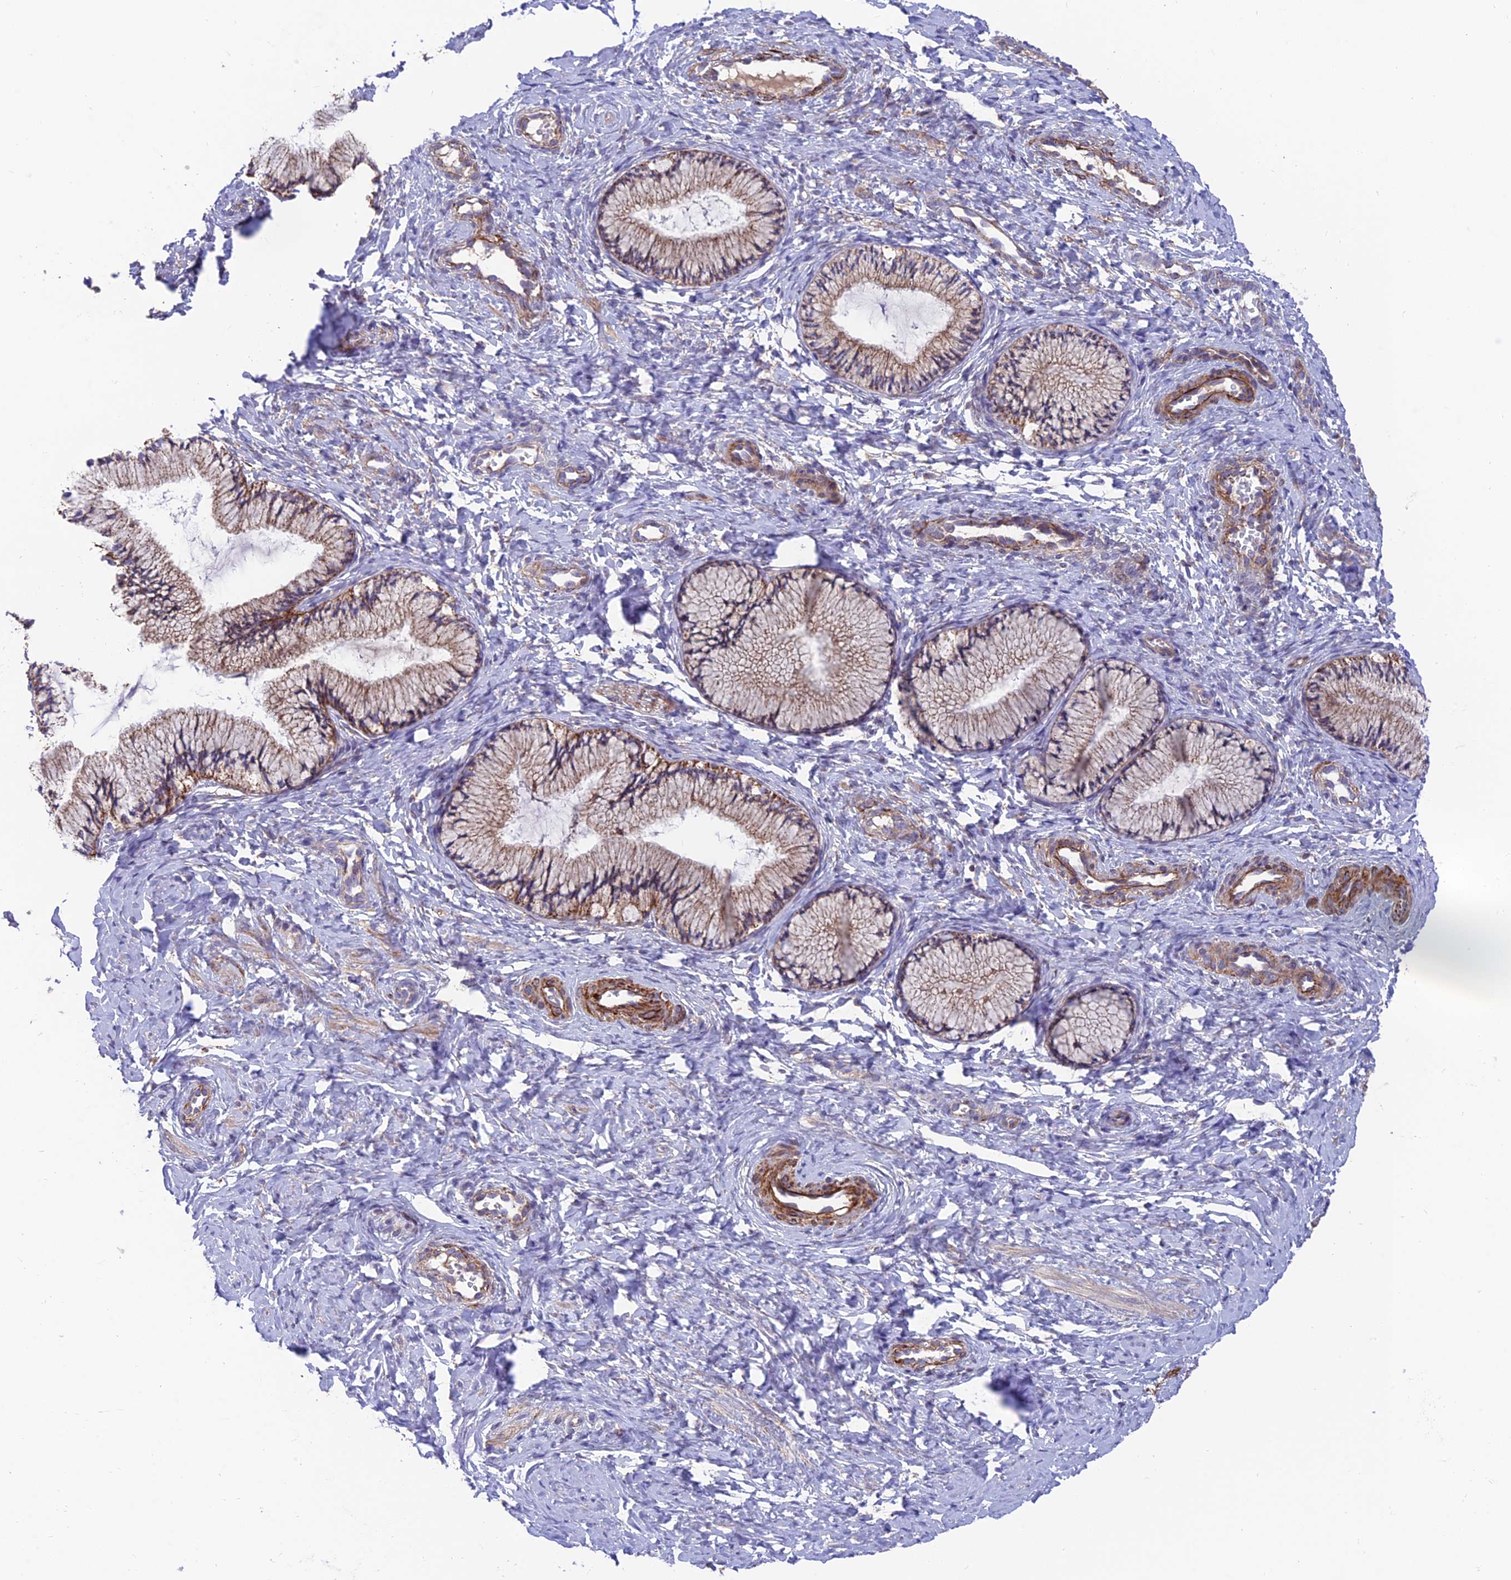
{"staining": {"intensity": "moderate", "quantity": ">75%", "location": "cytoplasmic/membranous"}, "tissue": "cervix", "cell_type": "Glandular cells", "image_type": "normal", "snomed": [{"axis": "morphology", "description": "Normal tissue, NOS"}, {"axis": "topography", "description": "Cervix"}], "caption": "High-power microscopy captured an IHC micrograph of benign cervix, revealing moderate cytoplasmic/membranous positivity in approximately >75% of glandular cells.", "gene": "TIGD6", "patient": {"sex": "female", "age": 27}}